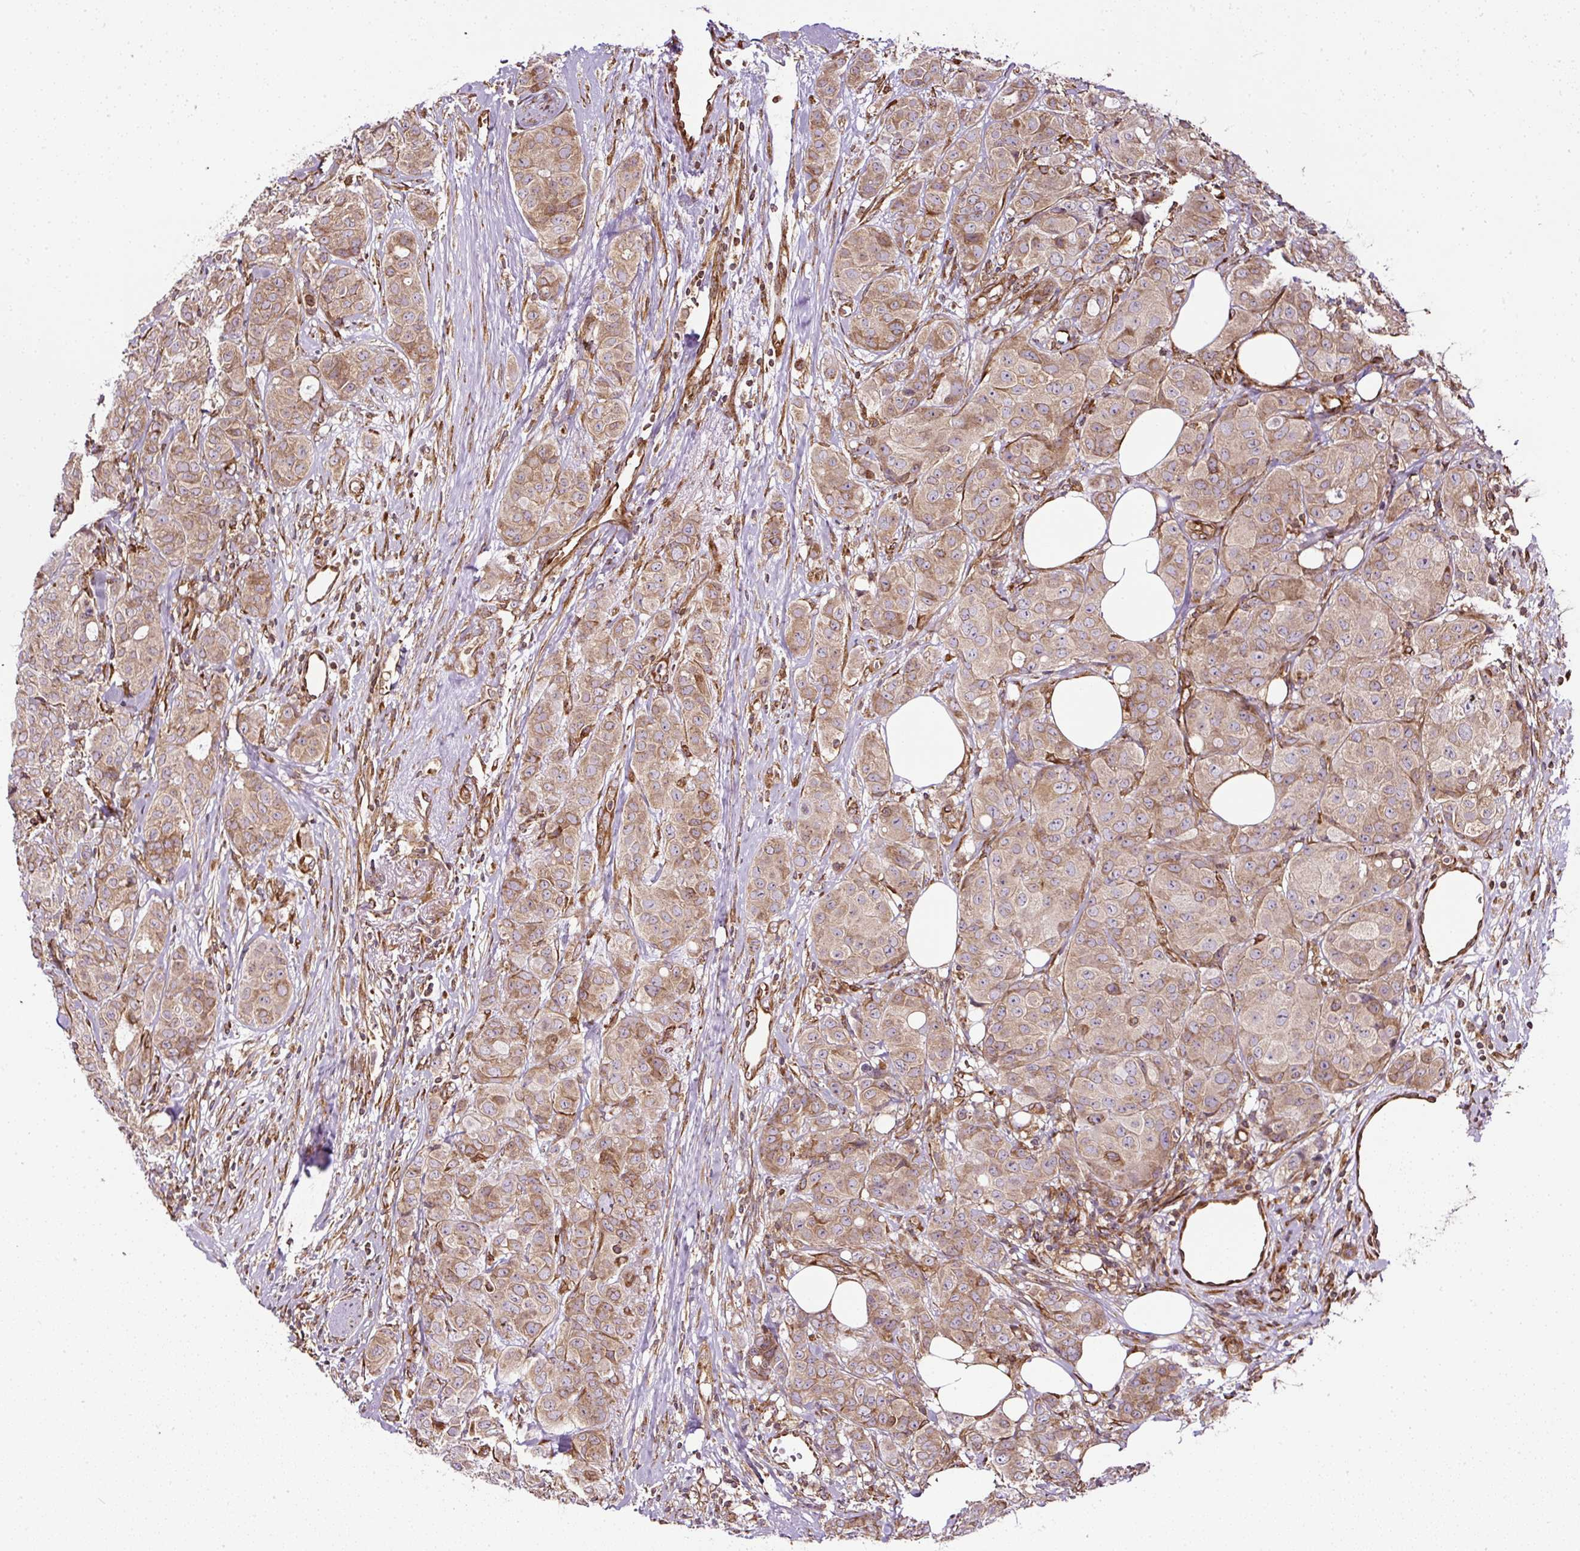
{"staining": {"intensity": "moderate", "quantity": ">75%", "location": "cytoplasmic/membranous"}, "tissue": "breast cancer", "cell_type": "Tumor cells", "image_type": "cancer", "snomed": [{"axis": "morphology", "description": "Duct carcinoma"}, {"axis": "topography", "description": "Breast"}], "caption": "IHC micrograph of neoplastic tissue: human breast intraductal carcinoma stained using immunohistochemistry shows medium levels of moderate protein expression localized specifically in the cytoplasmic/membranous of tumor cells, appearing as a cytoplasmic/membranous brown color.", "gene": "KDM4E", "patient": {"sex": "female", "age": 43}}